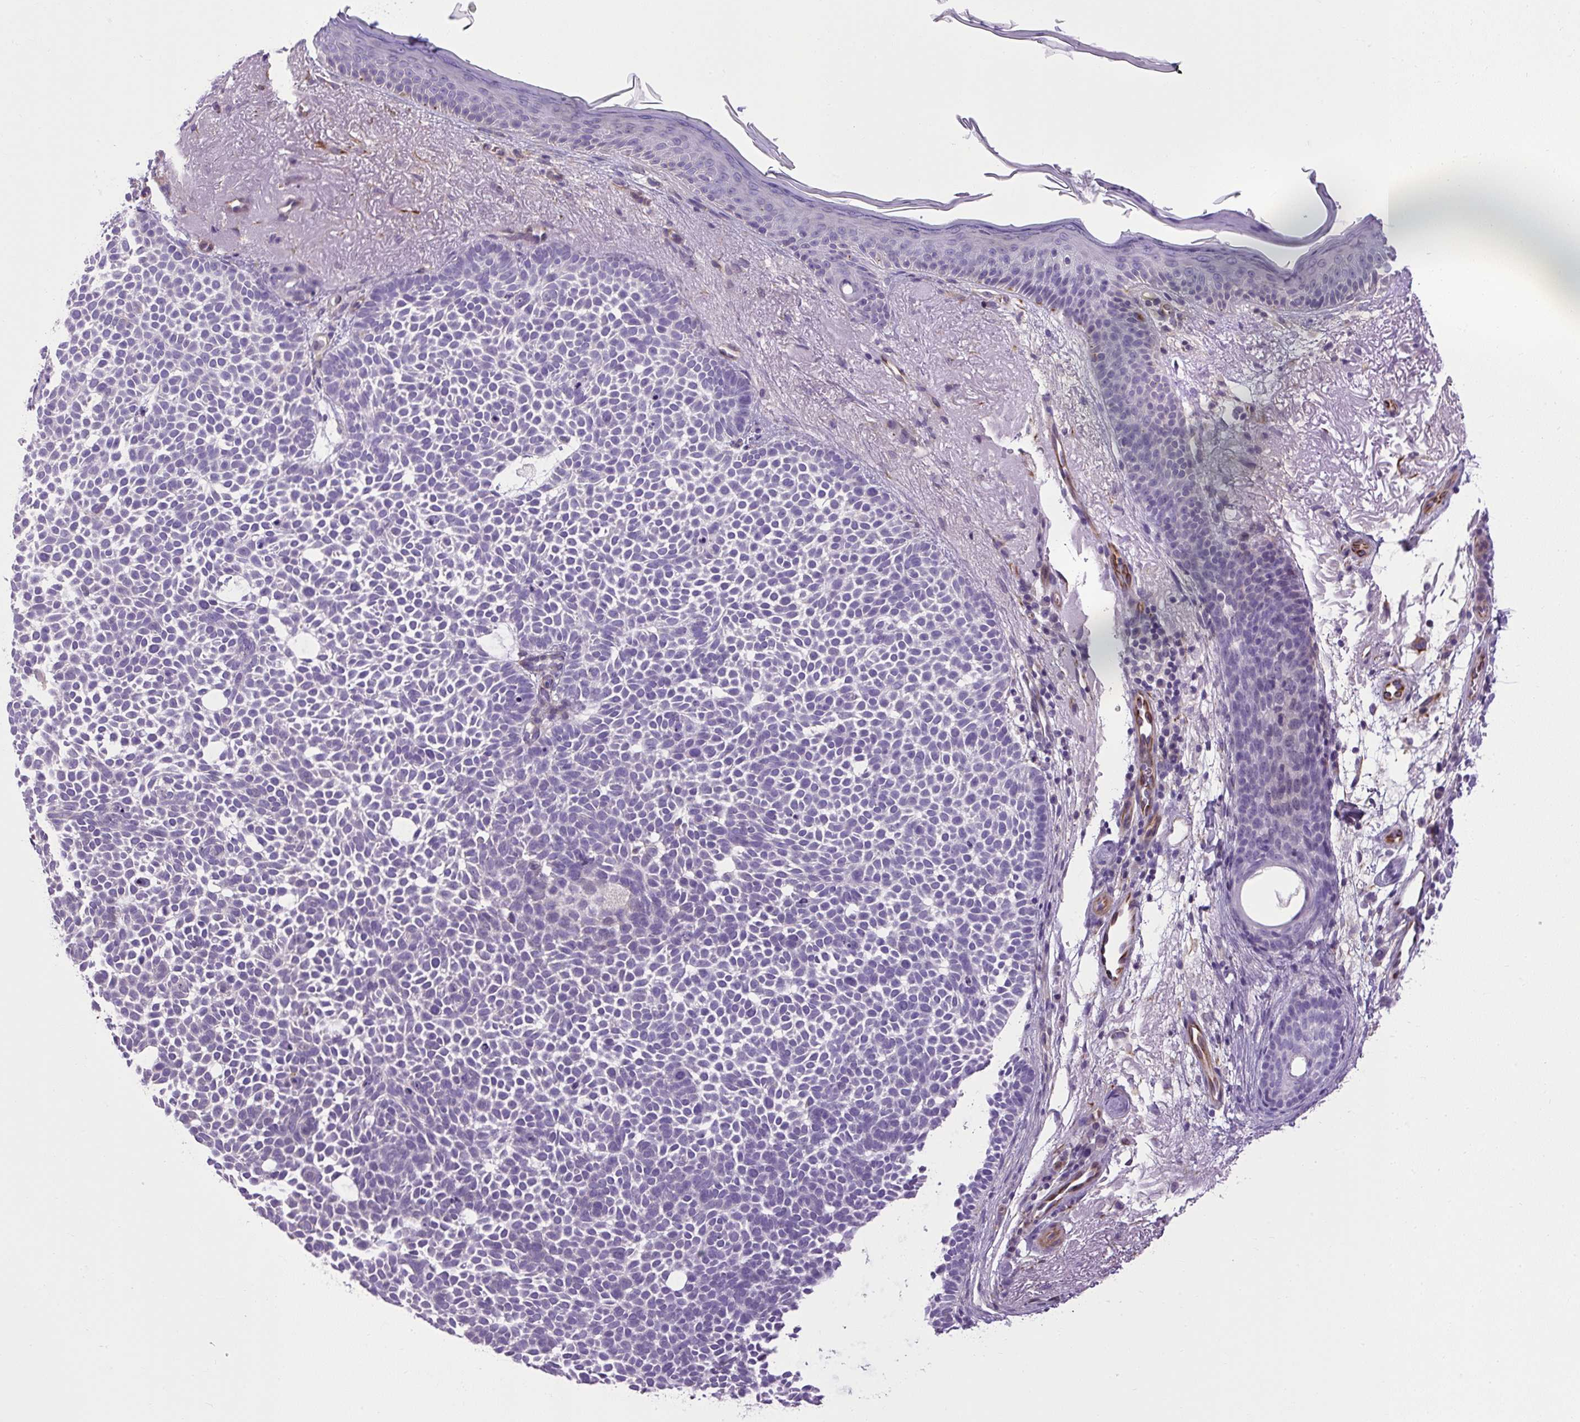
{"staining": {"intensity": "negative", "quantity": "none", "location": "none"}, "tissue": "skin cancer", "cell_type": "Tumor cells", "image_type": "cancer", "snomed": [{"axis": "morphology", "description": "Basal cell carcinoma"}, {"axis": "topography", "description": "Skin"}], "caption": "Tumor cells are negative for protein expression in human basal cell carcinoma (skin). The staining was performed using DAB to visualize the protein expression in brown, while the nuclei were stained in blue with hematoxylin (Magnification: 20x).", "gene": "VWA7", "patient": {"sex": "female", "age": 77}}